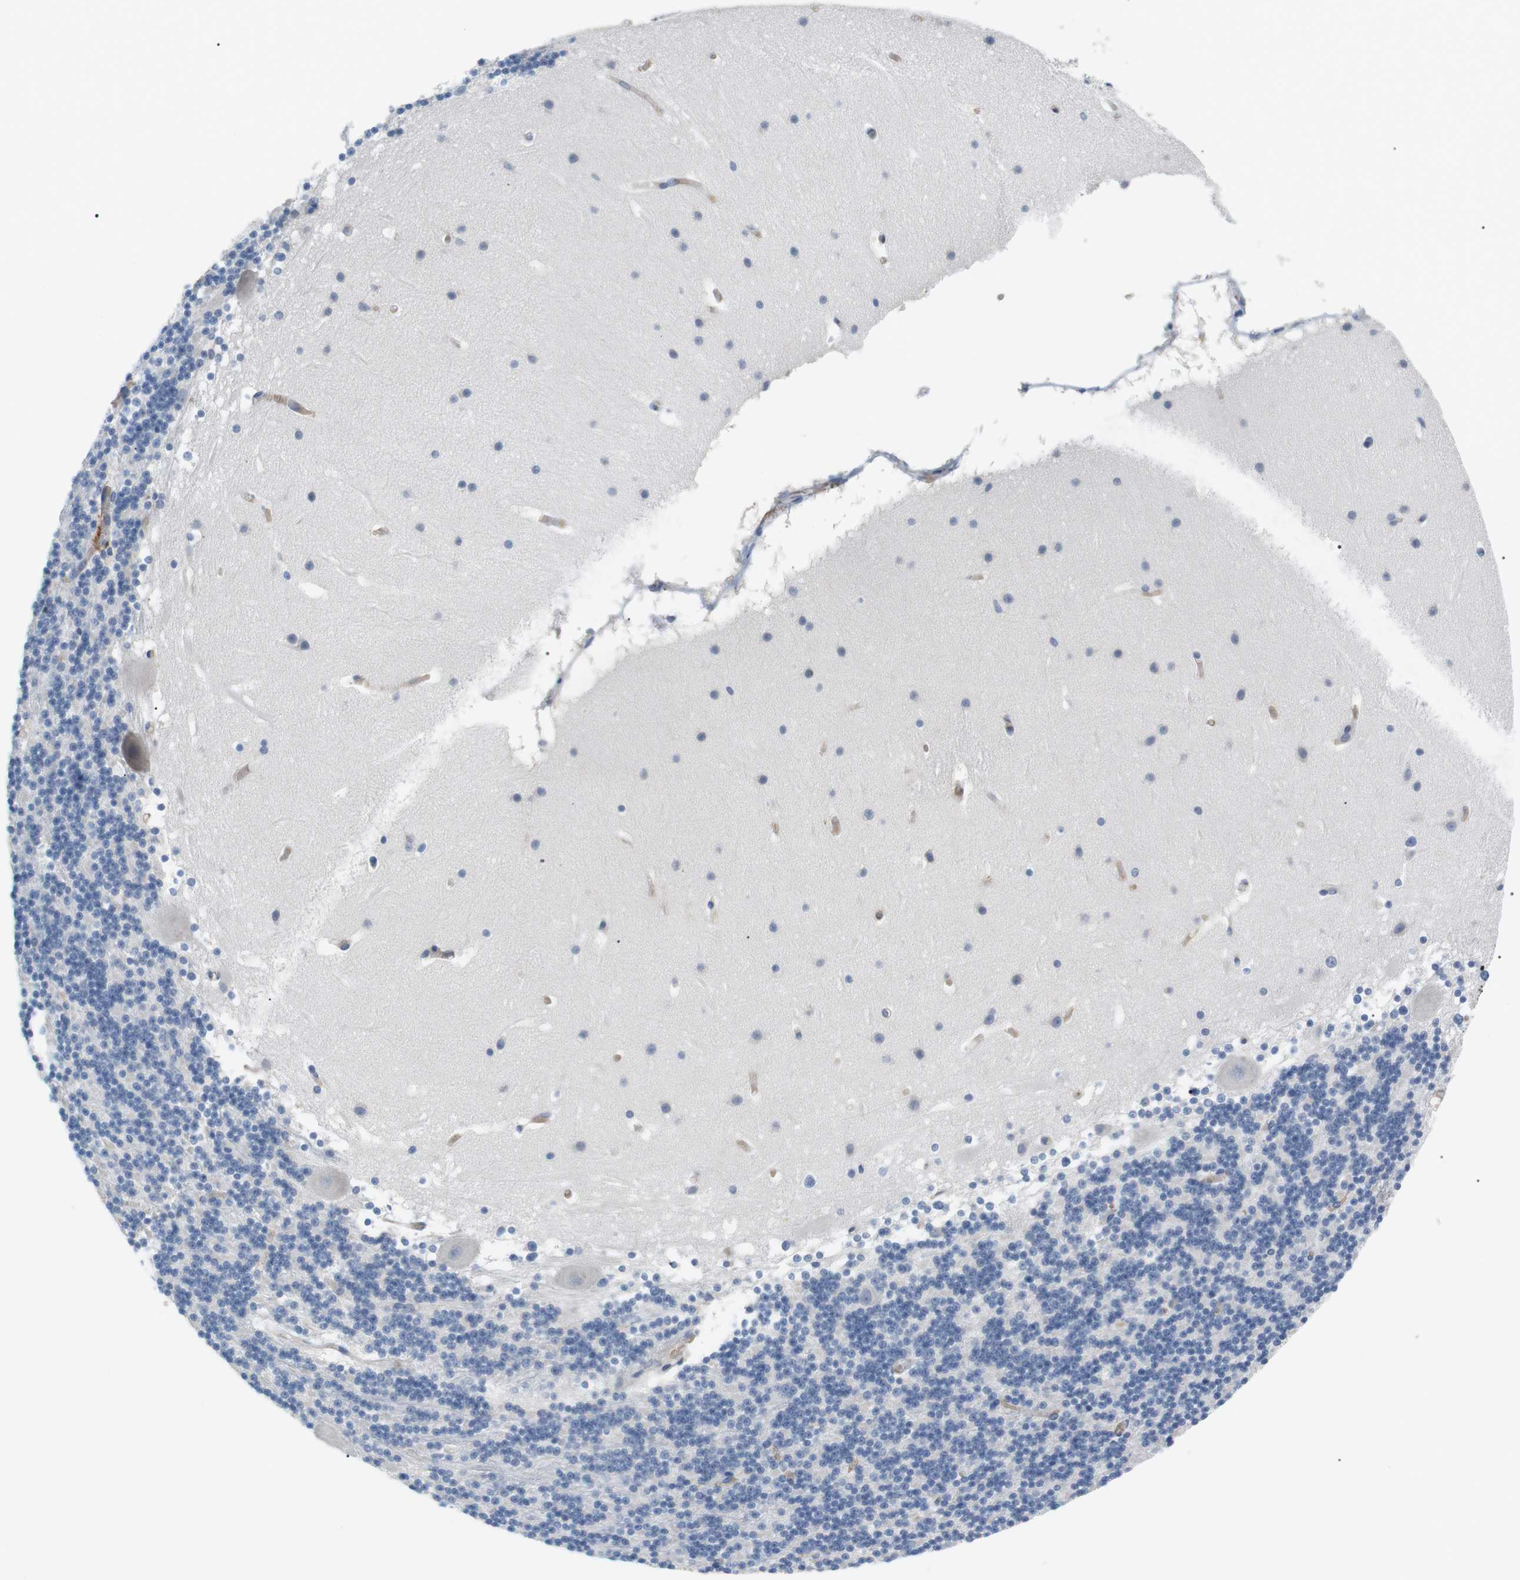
{"staining": {"intensity": "negative", "quantity": "none", "location": "none"}, "tissue": "cerebellum", "cell_type": "Cells in granular layer", "image_type": "normal", "snomed": [{"axis": "morphology", "description": "Normal tissue, NOS"}, {"axis": "topography", "description": "Cerebellum"}], "caption": "A high-resolution histopathology image shows immunohistochemistry (IHC) staining of benign cerebellum, which demonstrates no significant staining in cells in granular layer. (Brightfield microscopy of DAB (3,3'-diaminobenzidine) IHC at high magnification).", "gene": "ADCY10", "patient": {"sex": "male", "age": 45}}